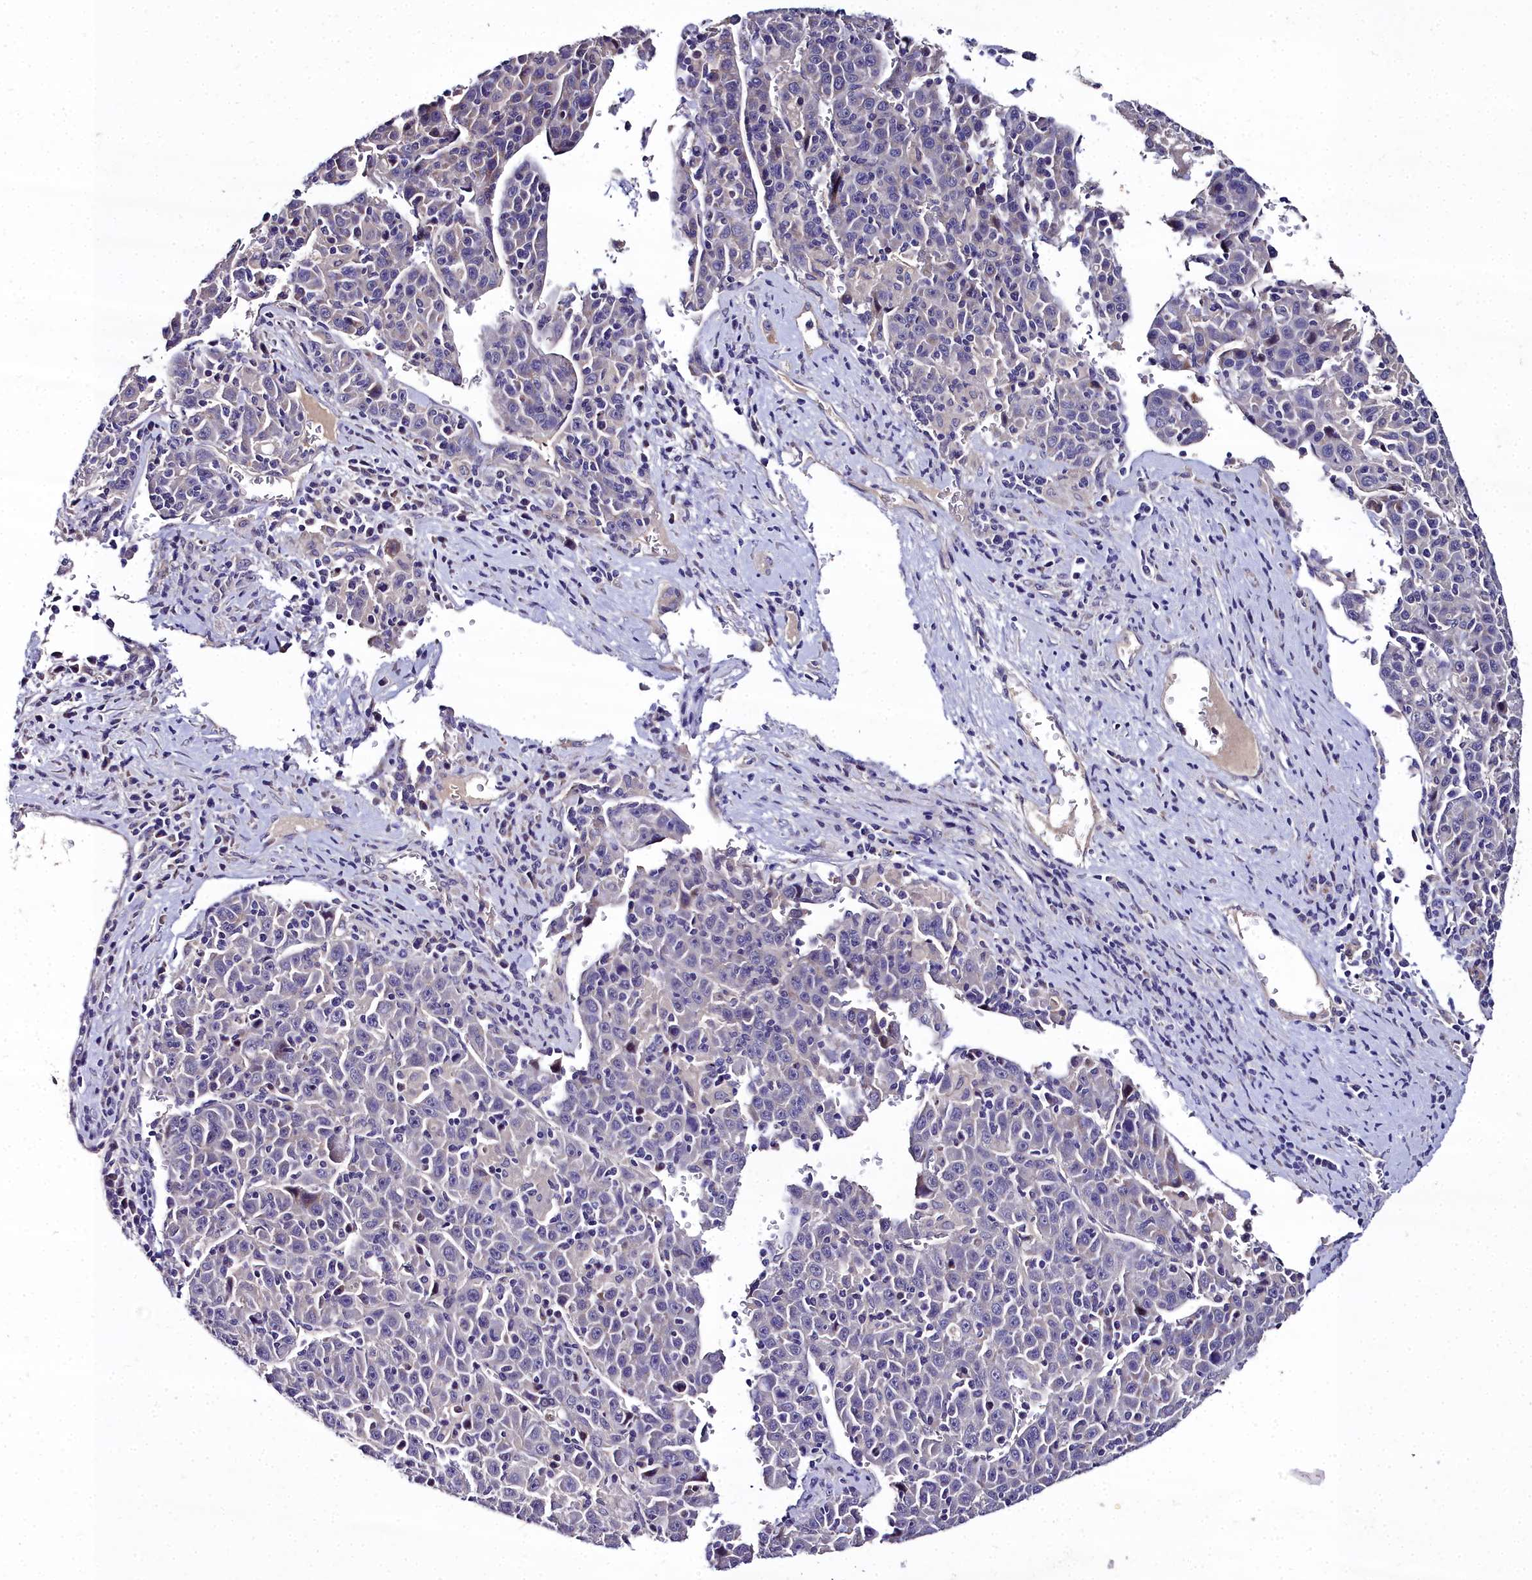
{"staining": {"intensity": "negative", "quantity": "none", "location": "none"}, "tissue": "liver cancer", "cell_type": "Tumor cells", "image_type": "cancer", "snomed": [{"axis": "morphology", "description": "Carcinoma, Hepatocellular, NOS"}, {"axis": "topography", "description": "Liver"}], "caption": "The micrograph shows no staining of tumor cells in liver cancer.", "gene": "NT5M", "patient": {"sex": "female", "age": 53}}